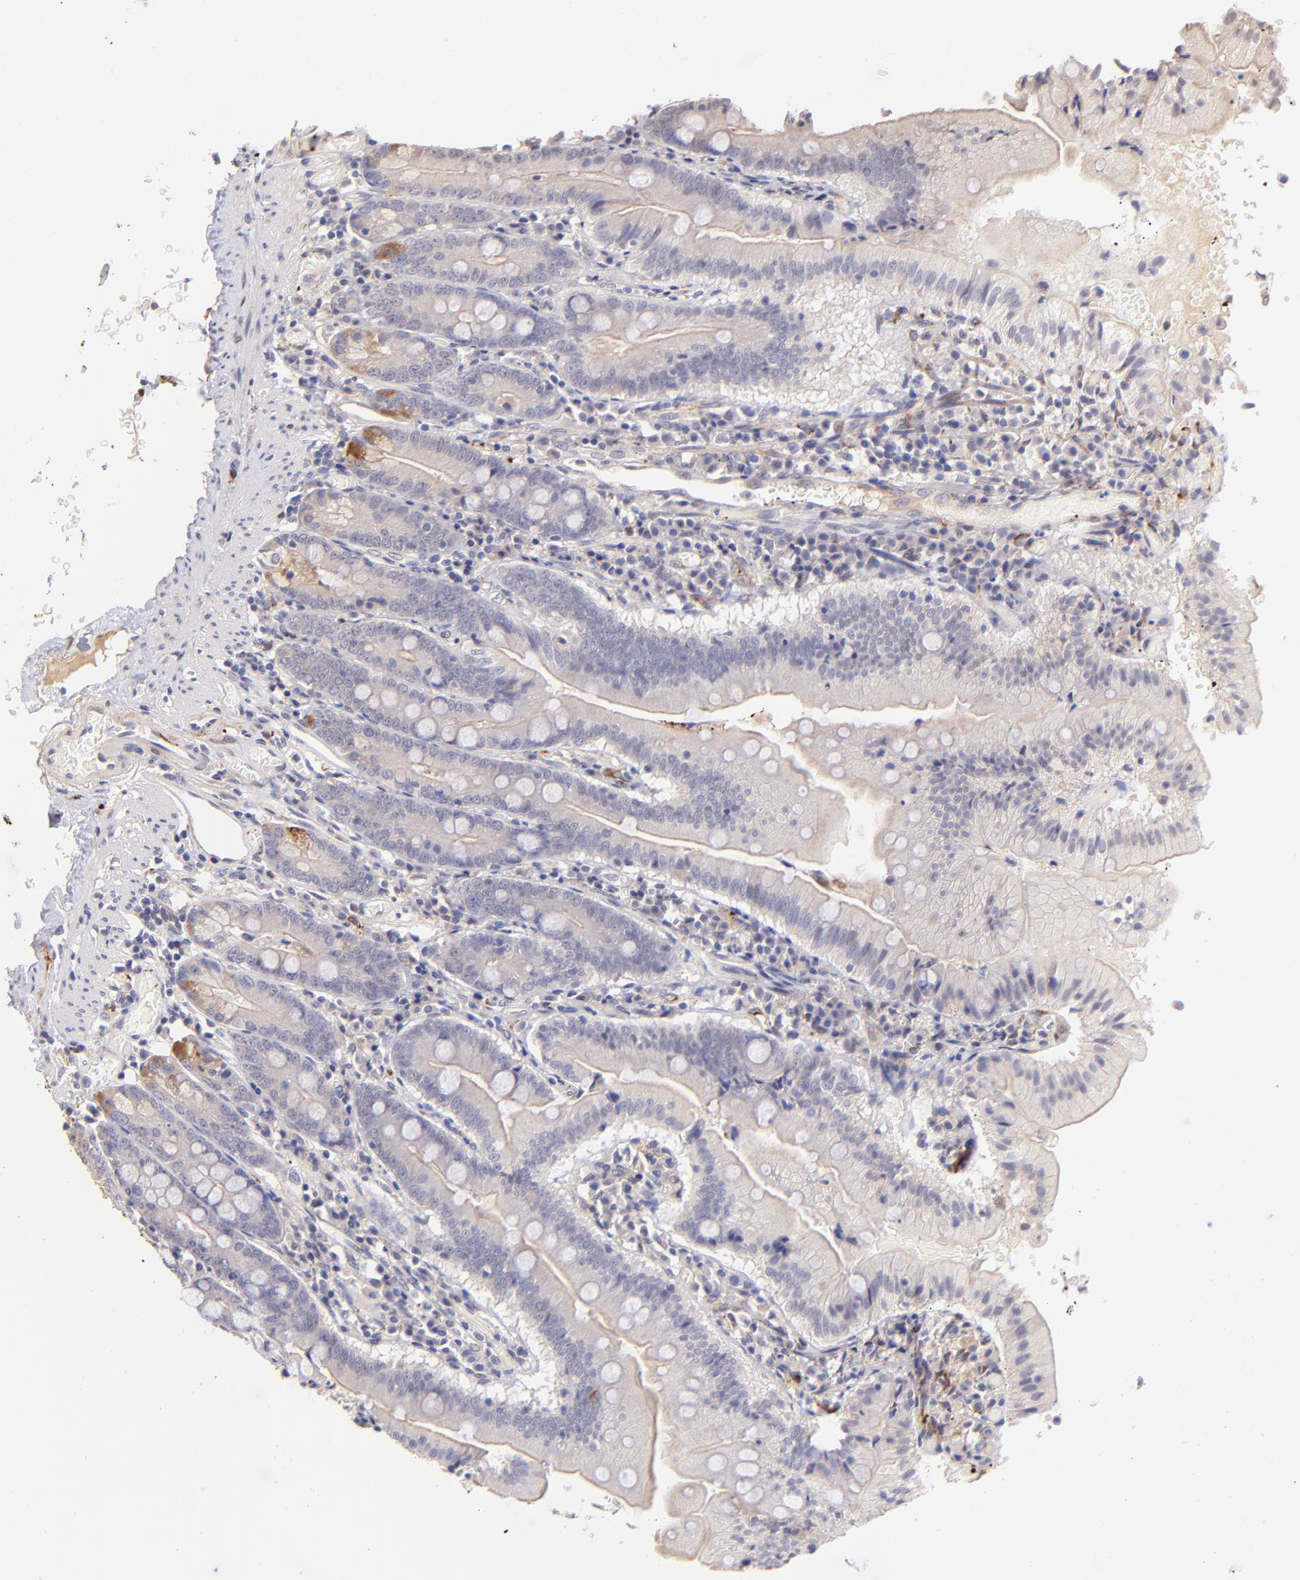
{"staining": {"intensity": "moderate", "quantity": "<25%", "location": "cytoplasmic/membranous"}, "tissue": "small intestine", "cell_type": "Glandular cells", "image_type": "normal", "snomed": [{"axis": "morphology", "description": "Normal tissue, NOS"}, {"axis": "topography", "description": "Small intestine"}], "caption": "A brown stain shows moderate cytoplasmic/membranous staining of a protein in glandular cells of unremarkable human small intestine. (DAB IHC with brightfield microscopy, high magnification).", "gene": "SPARC", "patient": {"sex": "male", "age": 71}}